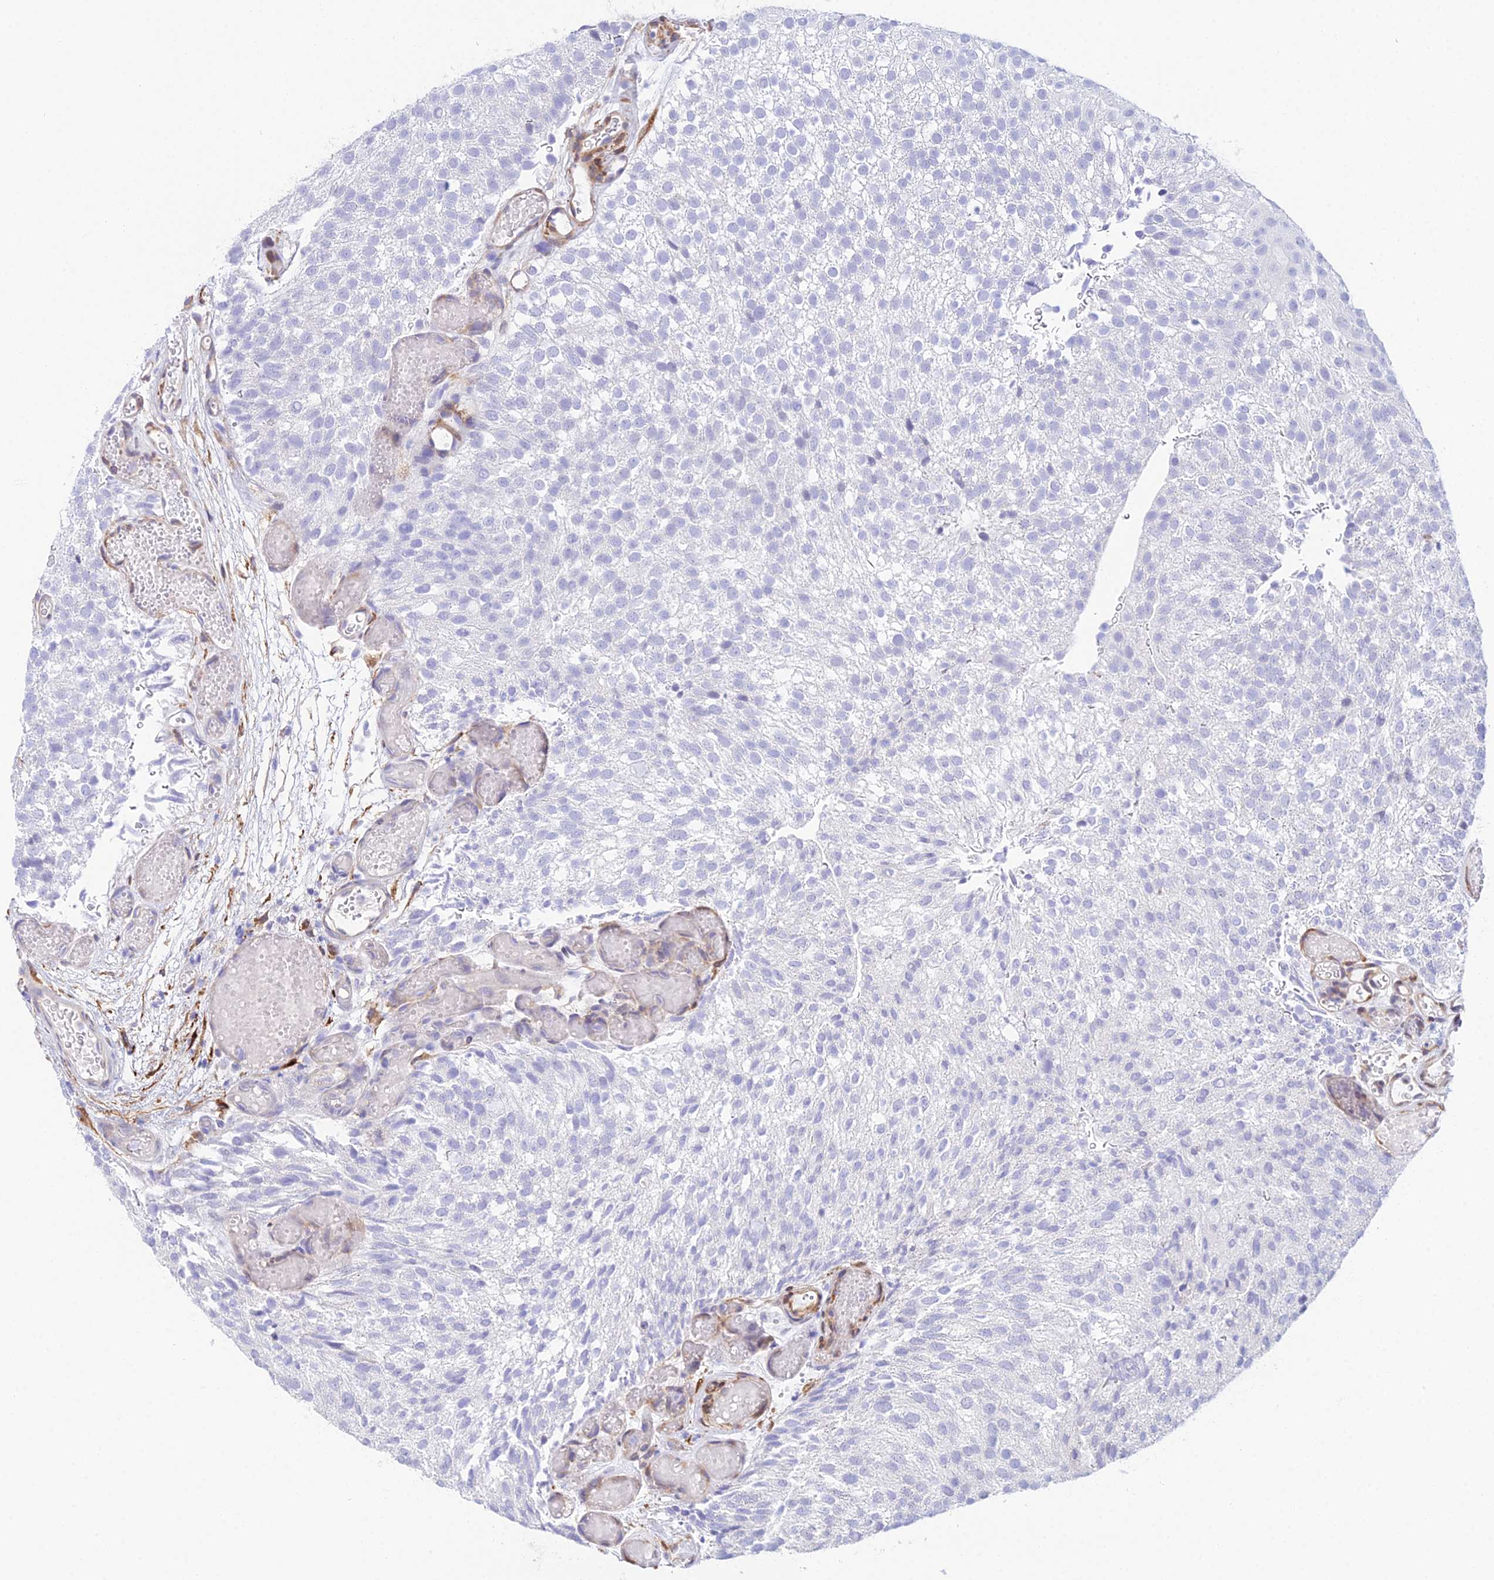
{"staining": {"intensity": "negative", "quantity": "none", "location": "none"}, "tissue": "urothelial cancer", "cell_type": "Tumor cells", "image_type": "cancer", "snomed": [{"axis": "morphology", "description": "Urothelial carcinoma, Low grade"}, {"axis": "topography", "description": "Urinary bladder"}], "caption": "High magnification brightfield microscopy of urothelial carcinoma (low-grade) stained with DAB (3,3'-diaminobenzidine) (brown) and counterstained with hematoxylin (blue): tumor cells show no significant expression.", "gene": "MXRA7", "patient": {"sex": "male", "age": 78}}